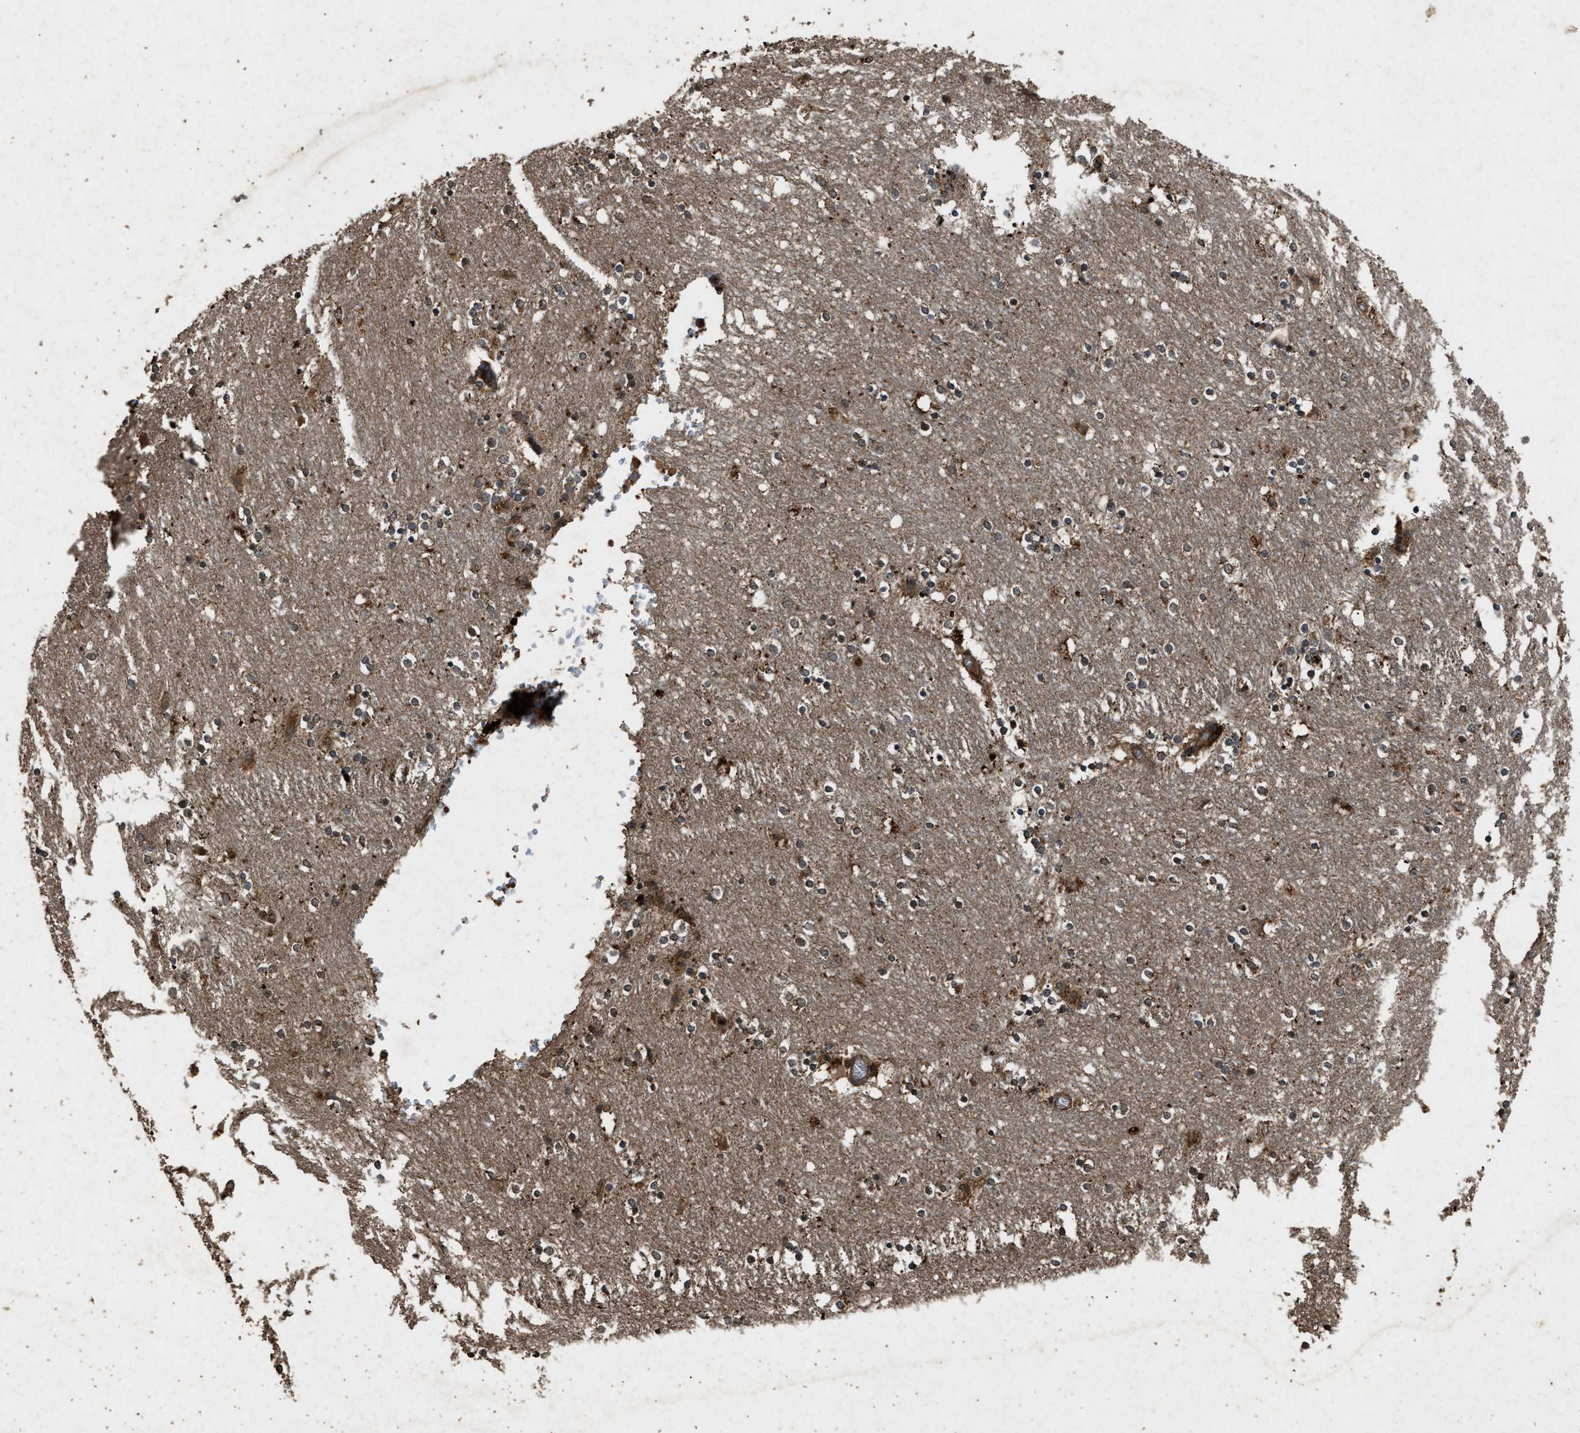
{"staining": {"intensity": "strong", "quantity": "25%-75%", "location": "cytoplasmic/membranous"}, "tissue": "caudate", "cell_type": "Glial cells", "image_type": "normal", "snomed": [{"axis": "morphology", "description": "Normal tissue, NOS"}, {"axis": "topography", "description": "Lateral ventricle wall"}], "caption": "A micrograph showing strong cytoplasmic/membranous positivity in about 25%-75% of glial cells in benign caudate, as visualized by brown immunohistochemical staining.", "gene": "OAS1", "patient": {"sex": "female", "age": 54}}